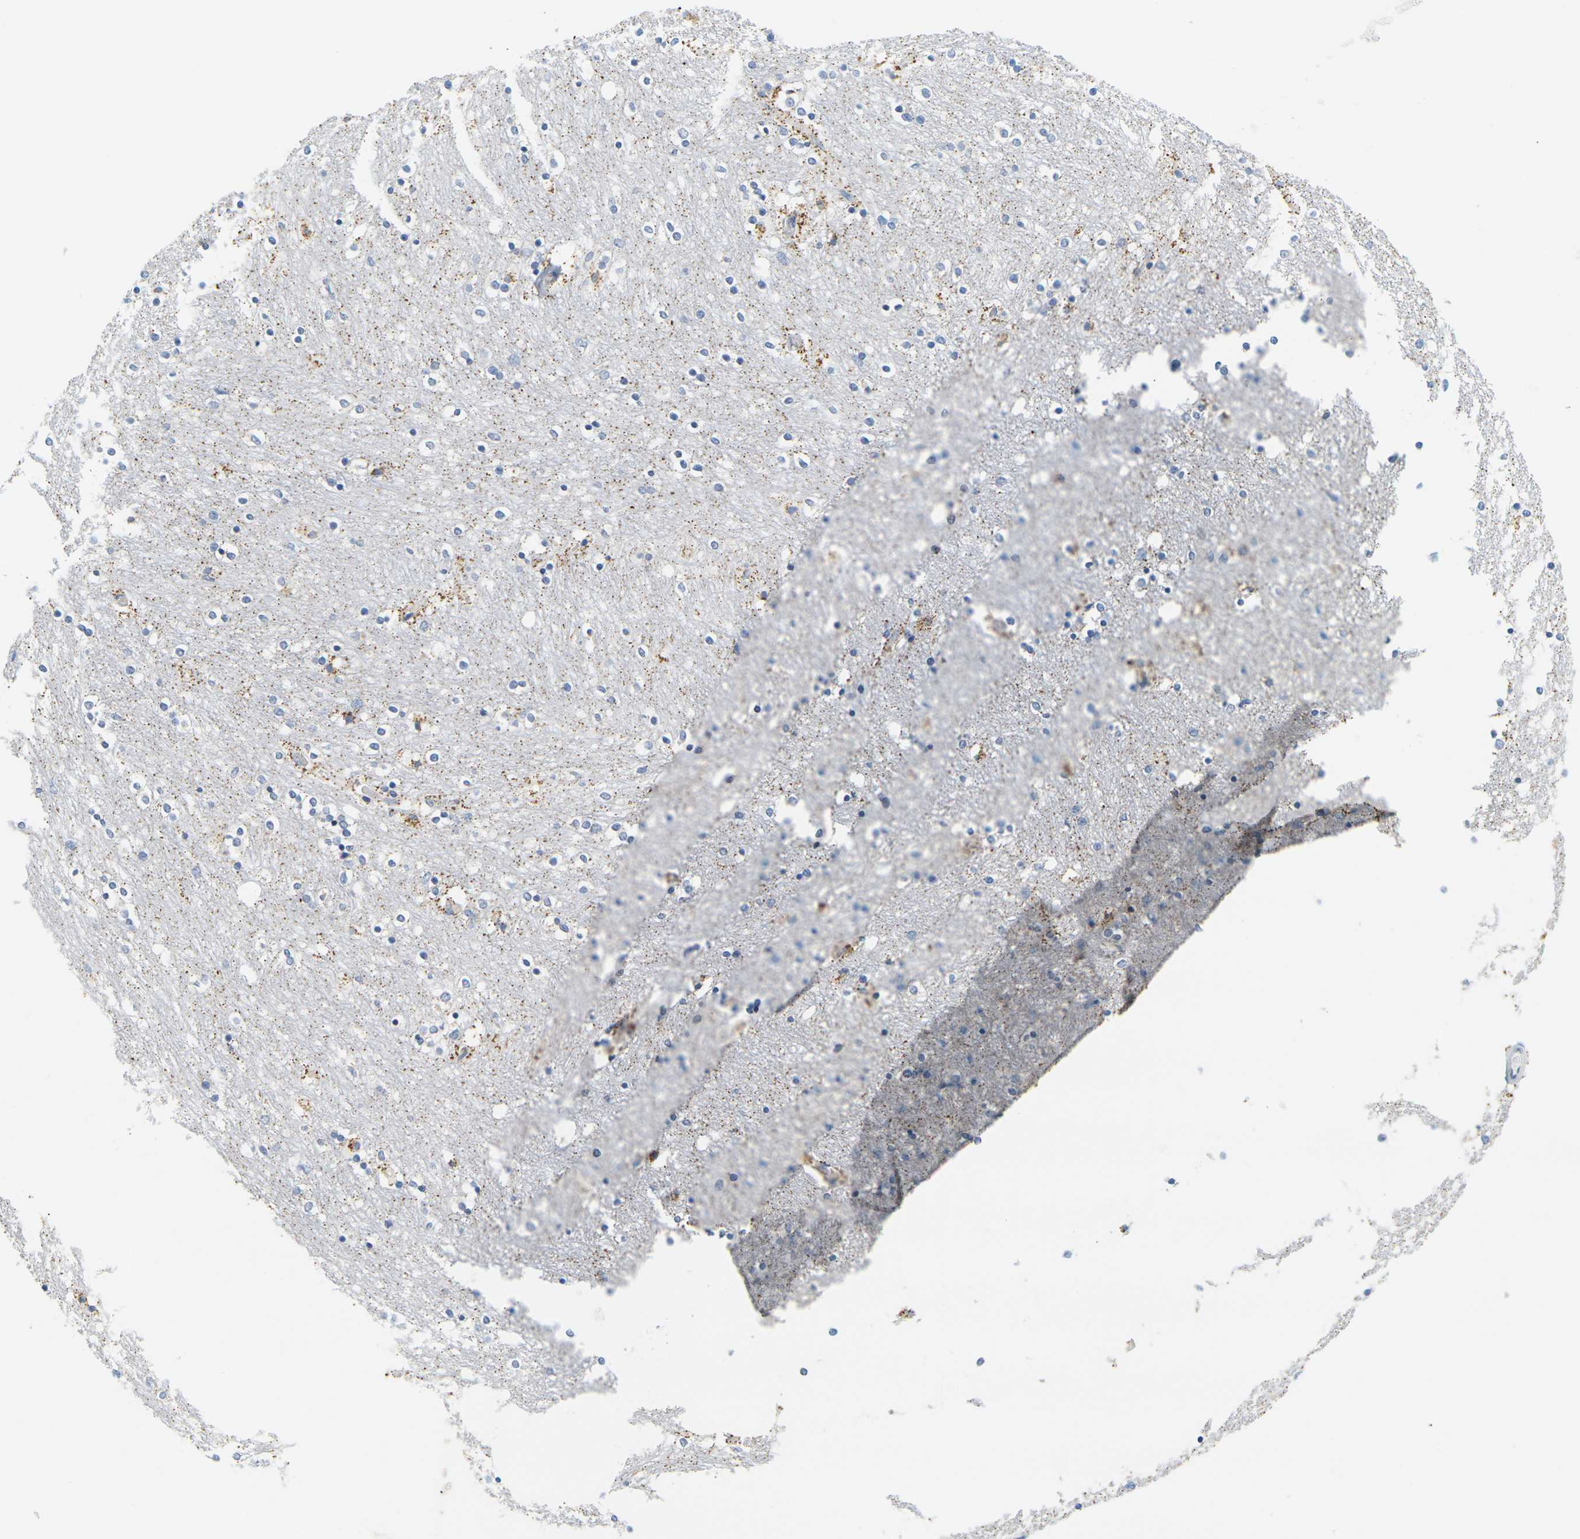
{"staining": {"intensity": "moderate", "quantity": "<25%", "location": "cytoplasmic/membranous"}, "tissue": "caudate", "cell_type": "Glial cells", "image_type": "normal", "snomed": [{"axis": "morphology", "description": "Normal tissue, NOS"}, {"axis": "topography", "description": "Lateral ventricle wall"}], "caption": "Protein expression analysis of normal human caudate reveals moderate cytoplasmic/membranous staining in about <25% of glial cells. (IHC, brightfield microscopy, high magnification).", "gene": "KLK5", "patient": {"sex": "female", "age": 54}}